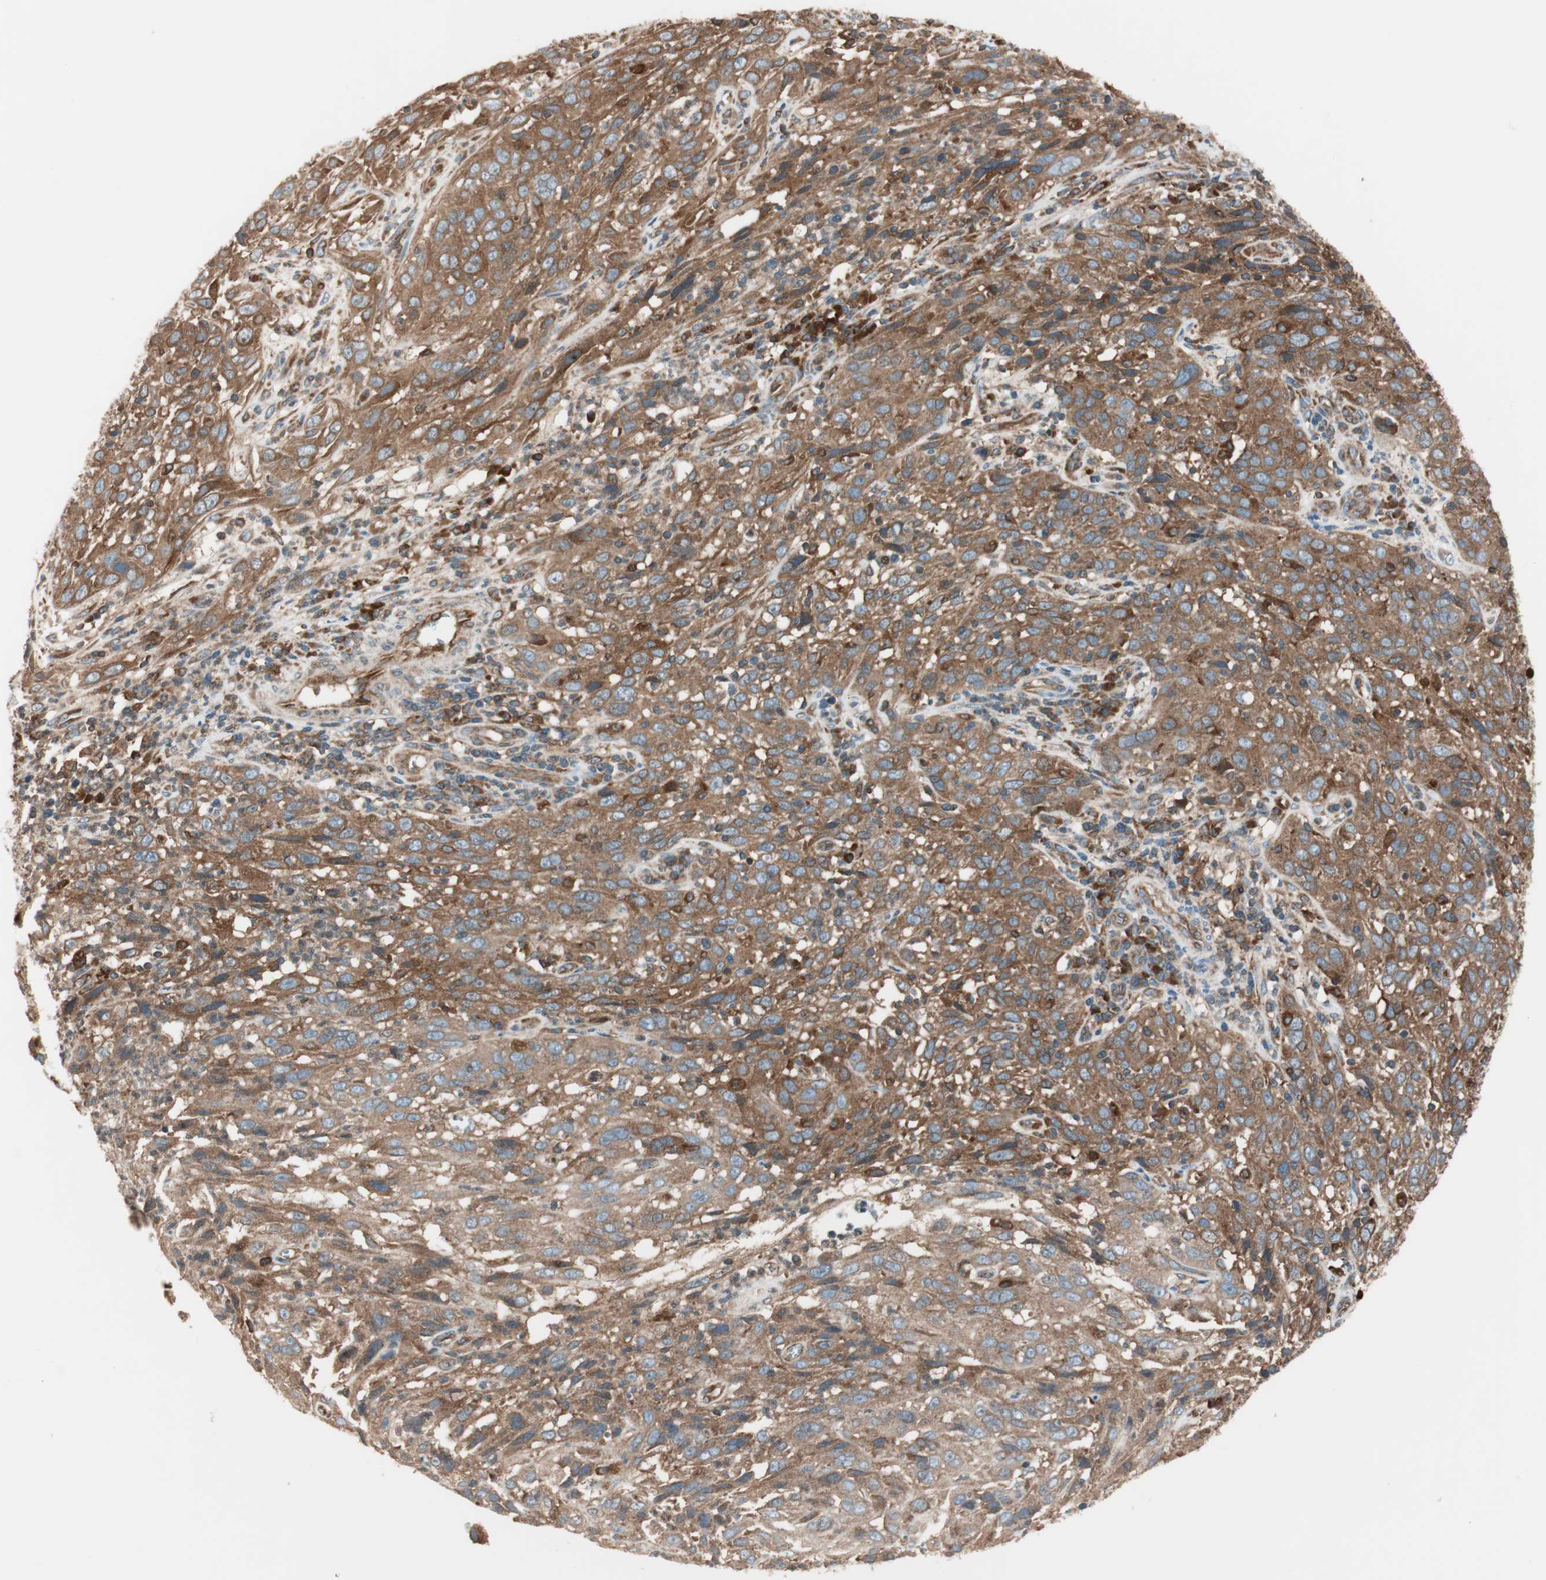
{"staining": {"intensity": "moderate", "quantity": ">75%", "location": "cytoplasmic/membranous"}, "tissue": "cervical cancer", "cell_type": "Tumor cells", "image_type": "cancer", "snomed": [{"axis": "morphology", "description": "Squamous cell carcinoma, NOS"}, {"axis": "topography", "description": "Cervix"}], "caption": "The micrograph displays a brown stain indicating the presence of a protein in the cytoplasmic/membranous of tumor cells in cervical squamous cell carcinoma. (DAB IHC with brightfield microscopy, high magnification).", "gene": "RAB5A", "patient": {"sex": "female", "age": 32}}